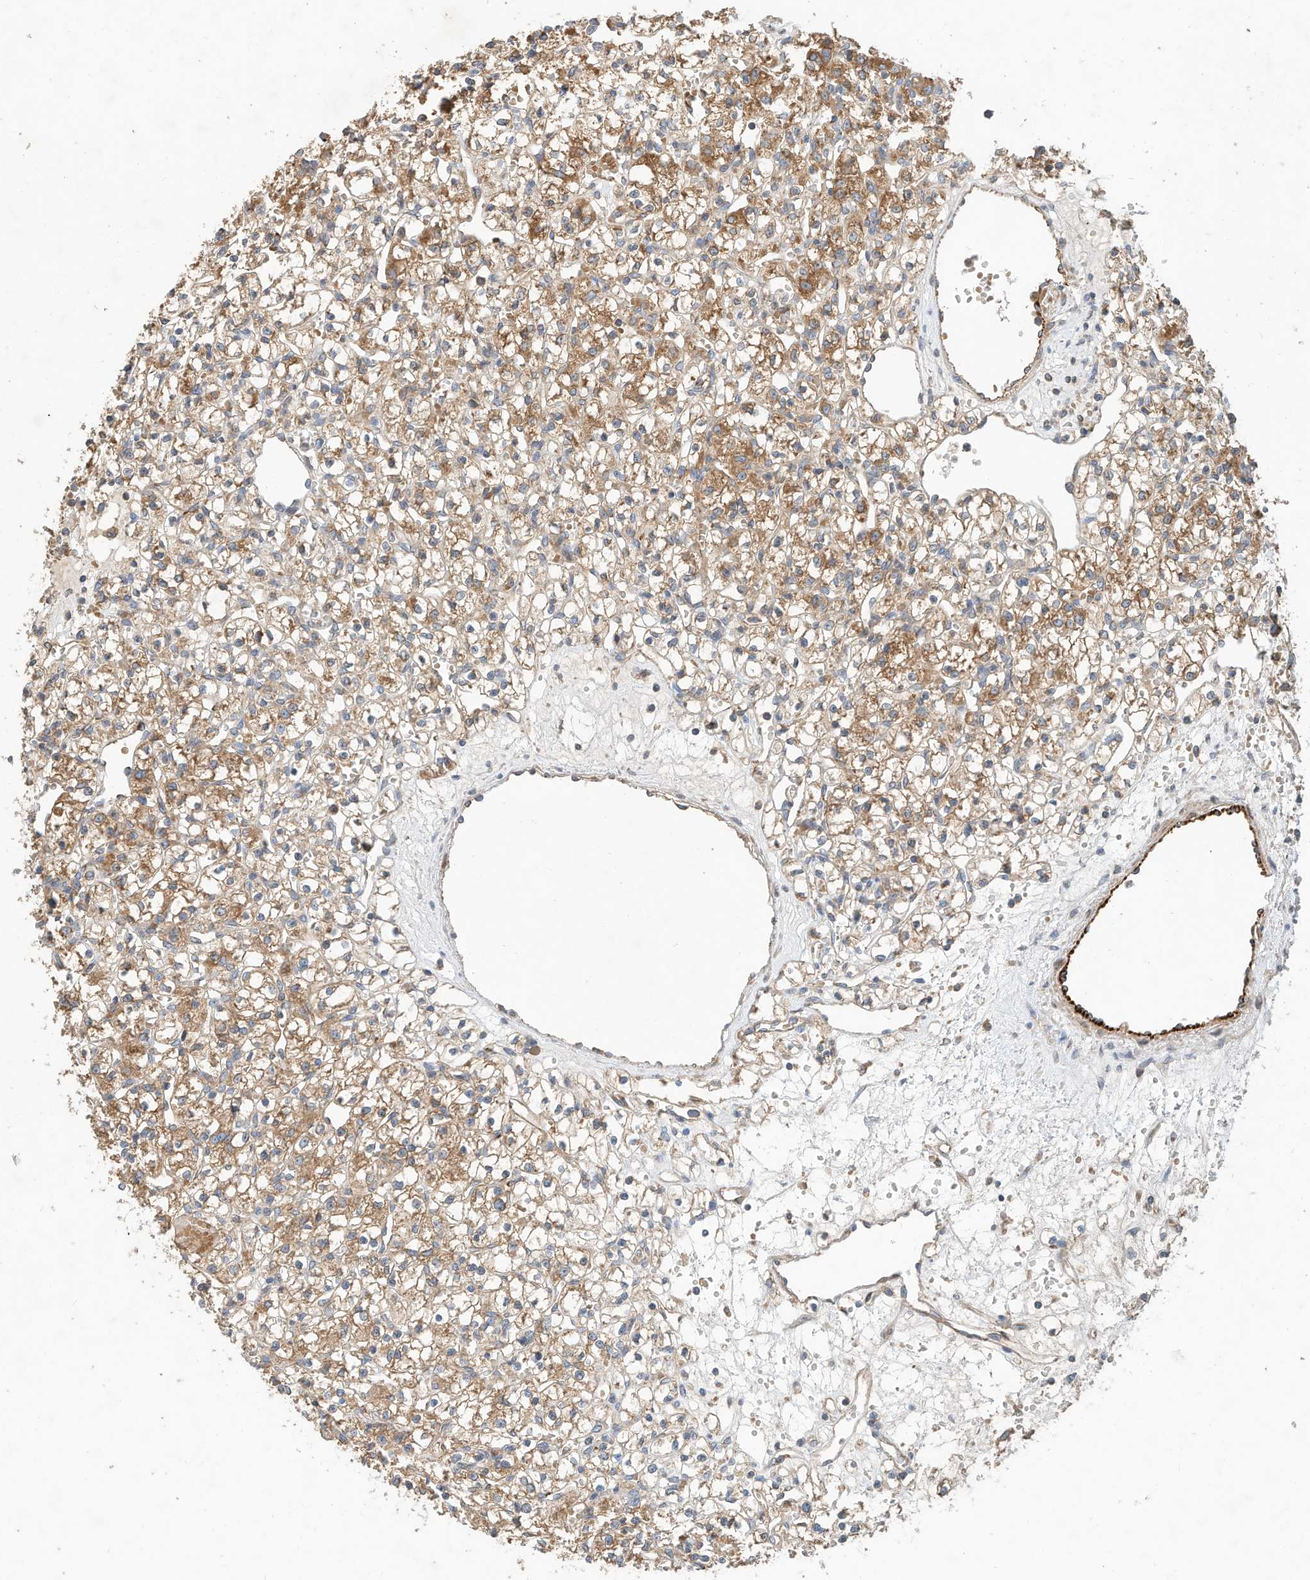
{"staining": {"intensity": "moderate", "quantity": ">75%", "location": "cytoplasmic/membranous"}, "tissue": "renal cancer", "cell_type": "Tumor cells", "image_type": "cancer", "snomed": [{"axis": "morphology", "description": "Adenocarcinoma, NOS"}, {"axis": "topography", "description": "Kidney"}], "caption": "A medium amount of moderate cytoplasmic/membranous expression is seen in about >75% of tumor cells in renal cancer (adenocarcinoma) tissue.", "gene": "CPAMD8", "patient": {"sex": "female", "age": 59}}